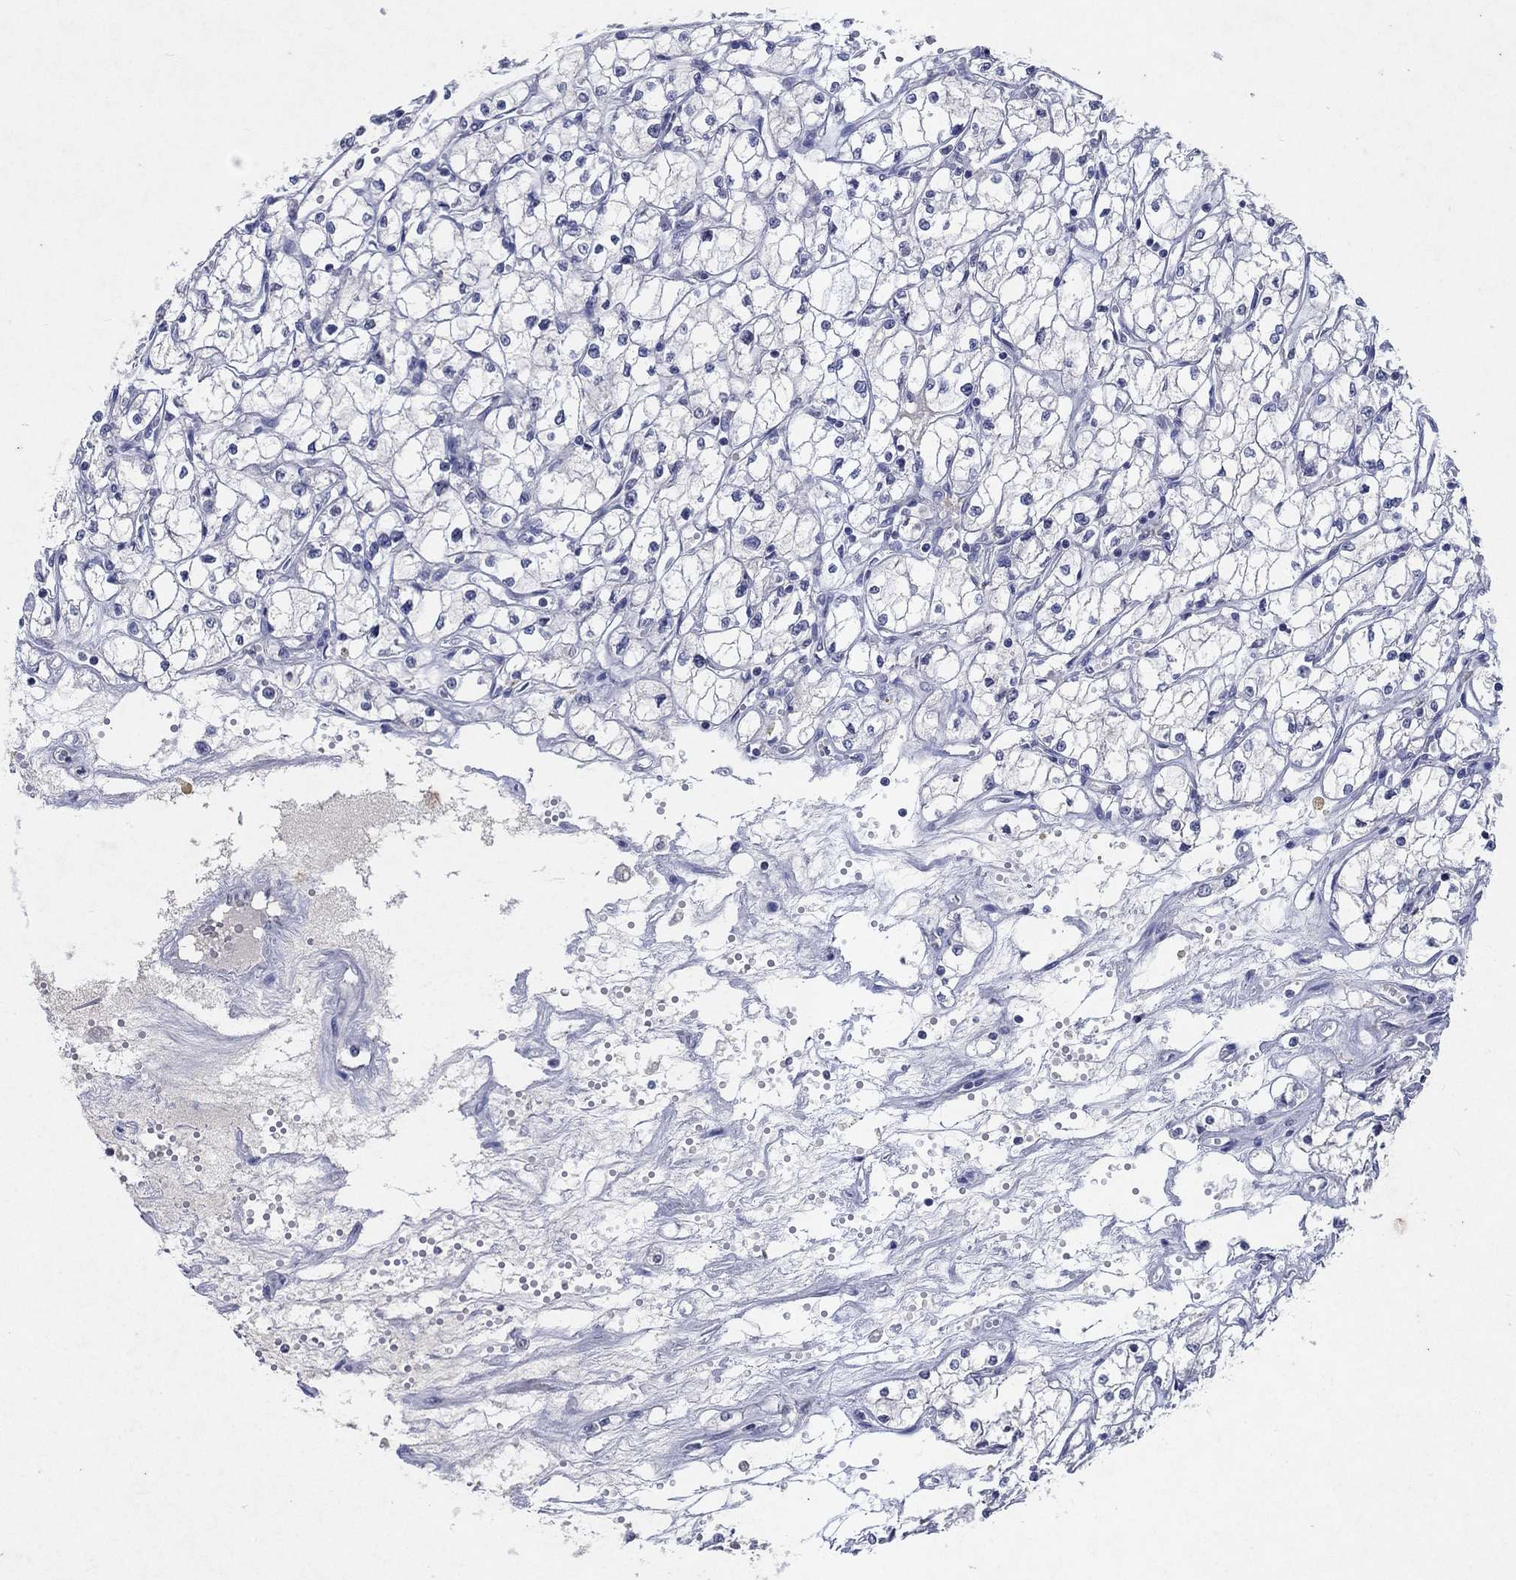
{"staining": {"intensity": "negative", "quantity": "none", "location": "none"}, "tissue": "renal cancer", "cell_type": "Tumor cells", "image_type": "cancer", "snomed": [{"axis": "morphology", "description": "Adenocarcinoma, NOS"}, {"axis": "topography", "description": "Kidney"}], "caption": "Renal cancer stained for a protein using immunohistochemistry (IHC) demonstrates no staining tumor cells.", "gene": "KRT40", "patient": {"sex": "male", "age": 67}}